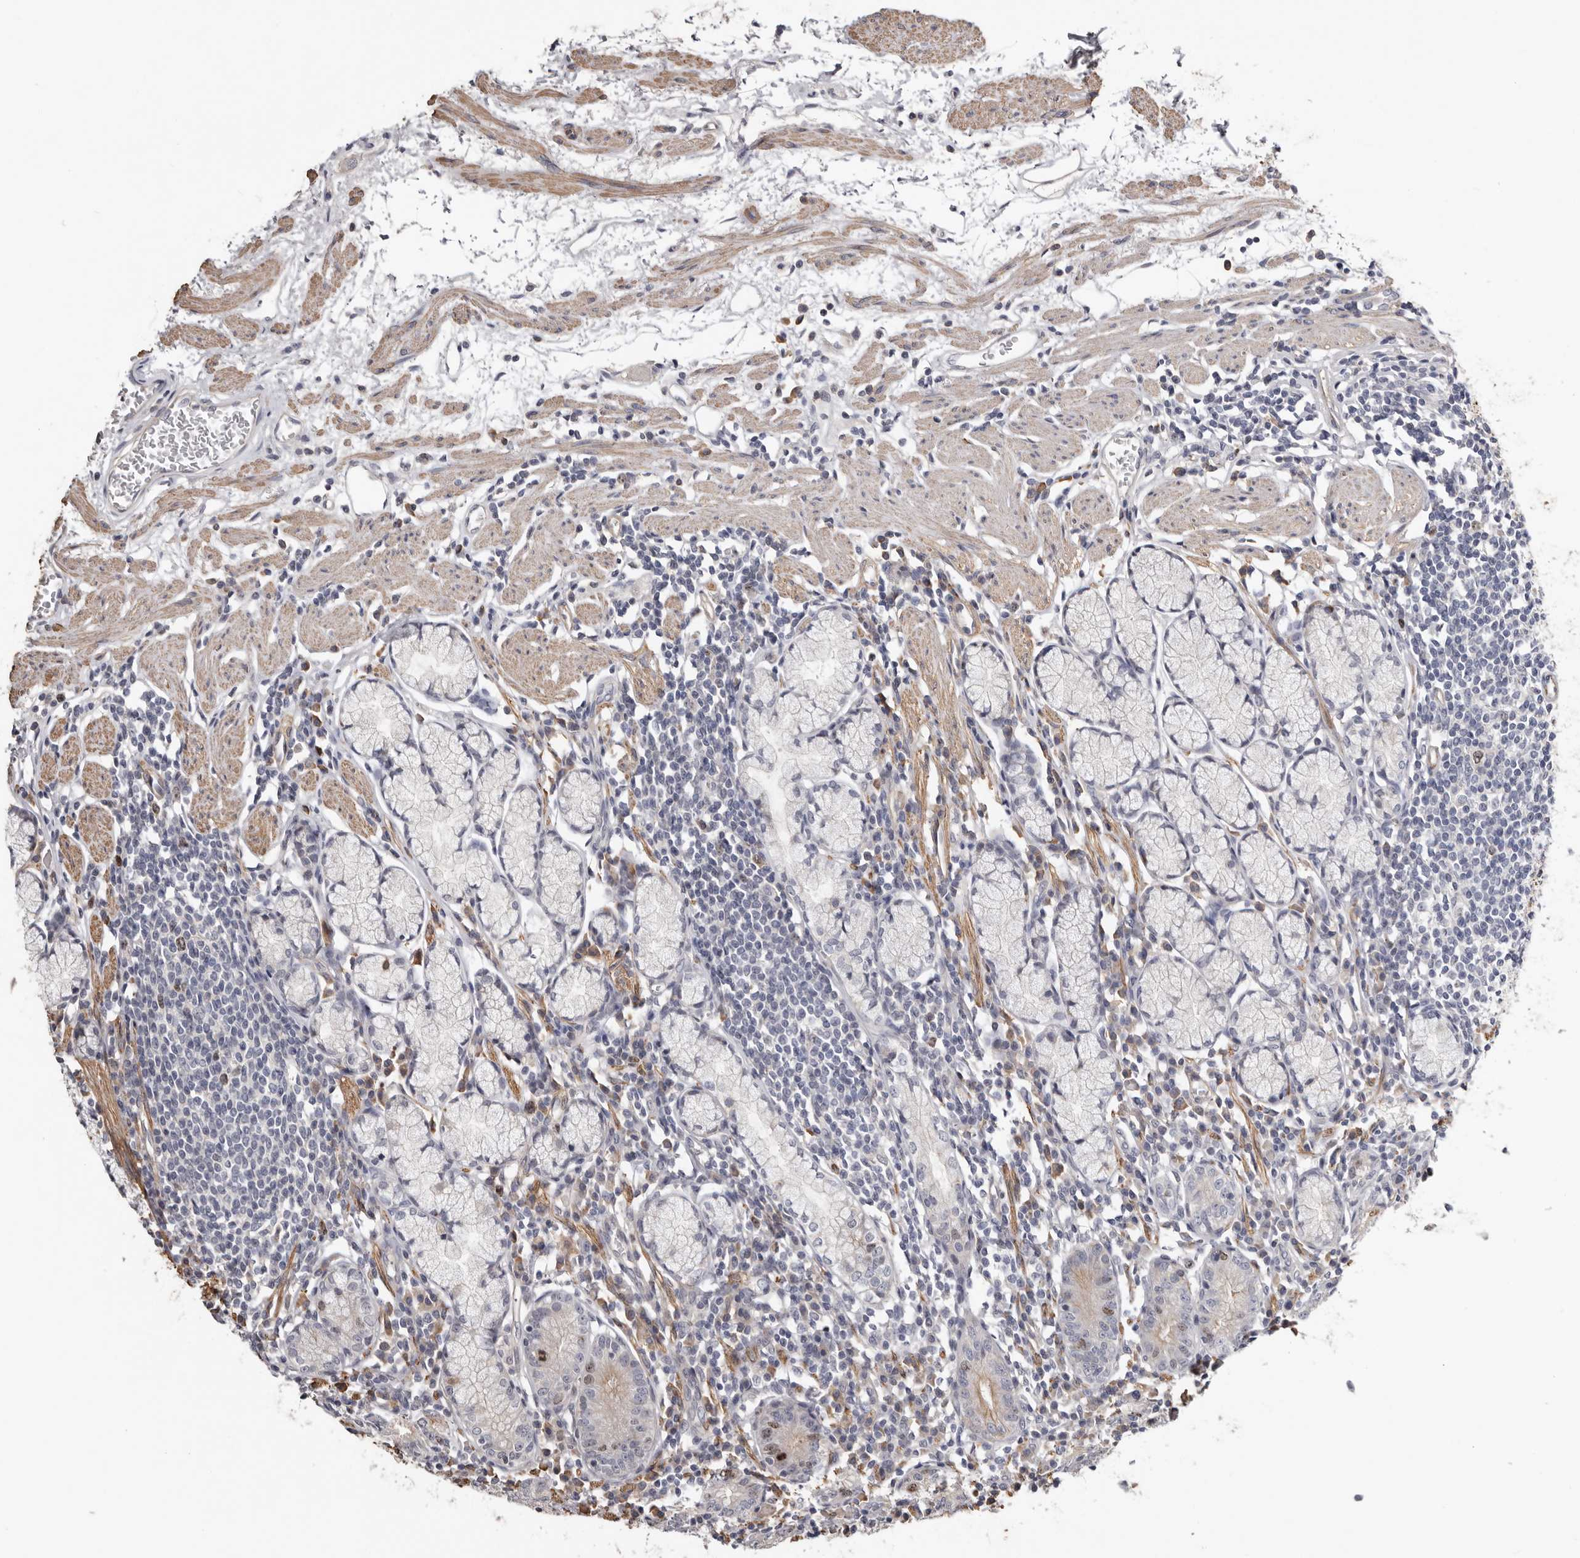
{"staining": {"intensity": "moderate", "quantity": "<25%", "location": "nuclear"}, "tissue": "stomach", "cell_type": "Glandular cells", "image_type": "normal", "snomed": [{"axis": "morphology", "description": "Normal tissue, NOS"}, {"axis": "topography", "description": "Stomach"}], "caption": "Brown immunohistochemical staining in benign stomach displays moderate nuclear positivity in about <25% of glandular cells.", "gene": "CDCA8", "patient": {"sex": "male", "age": 55}}